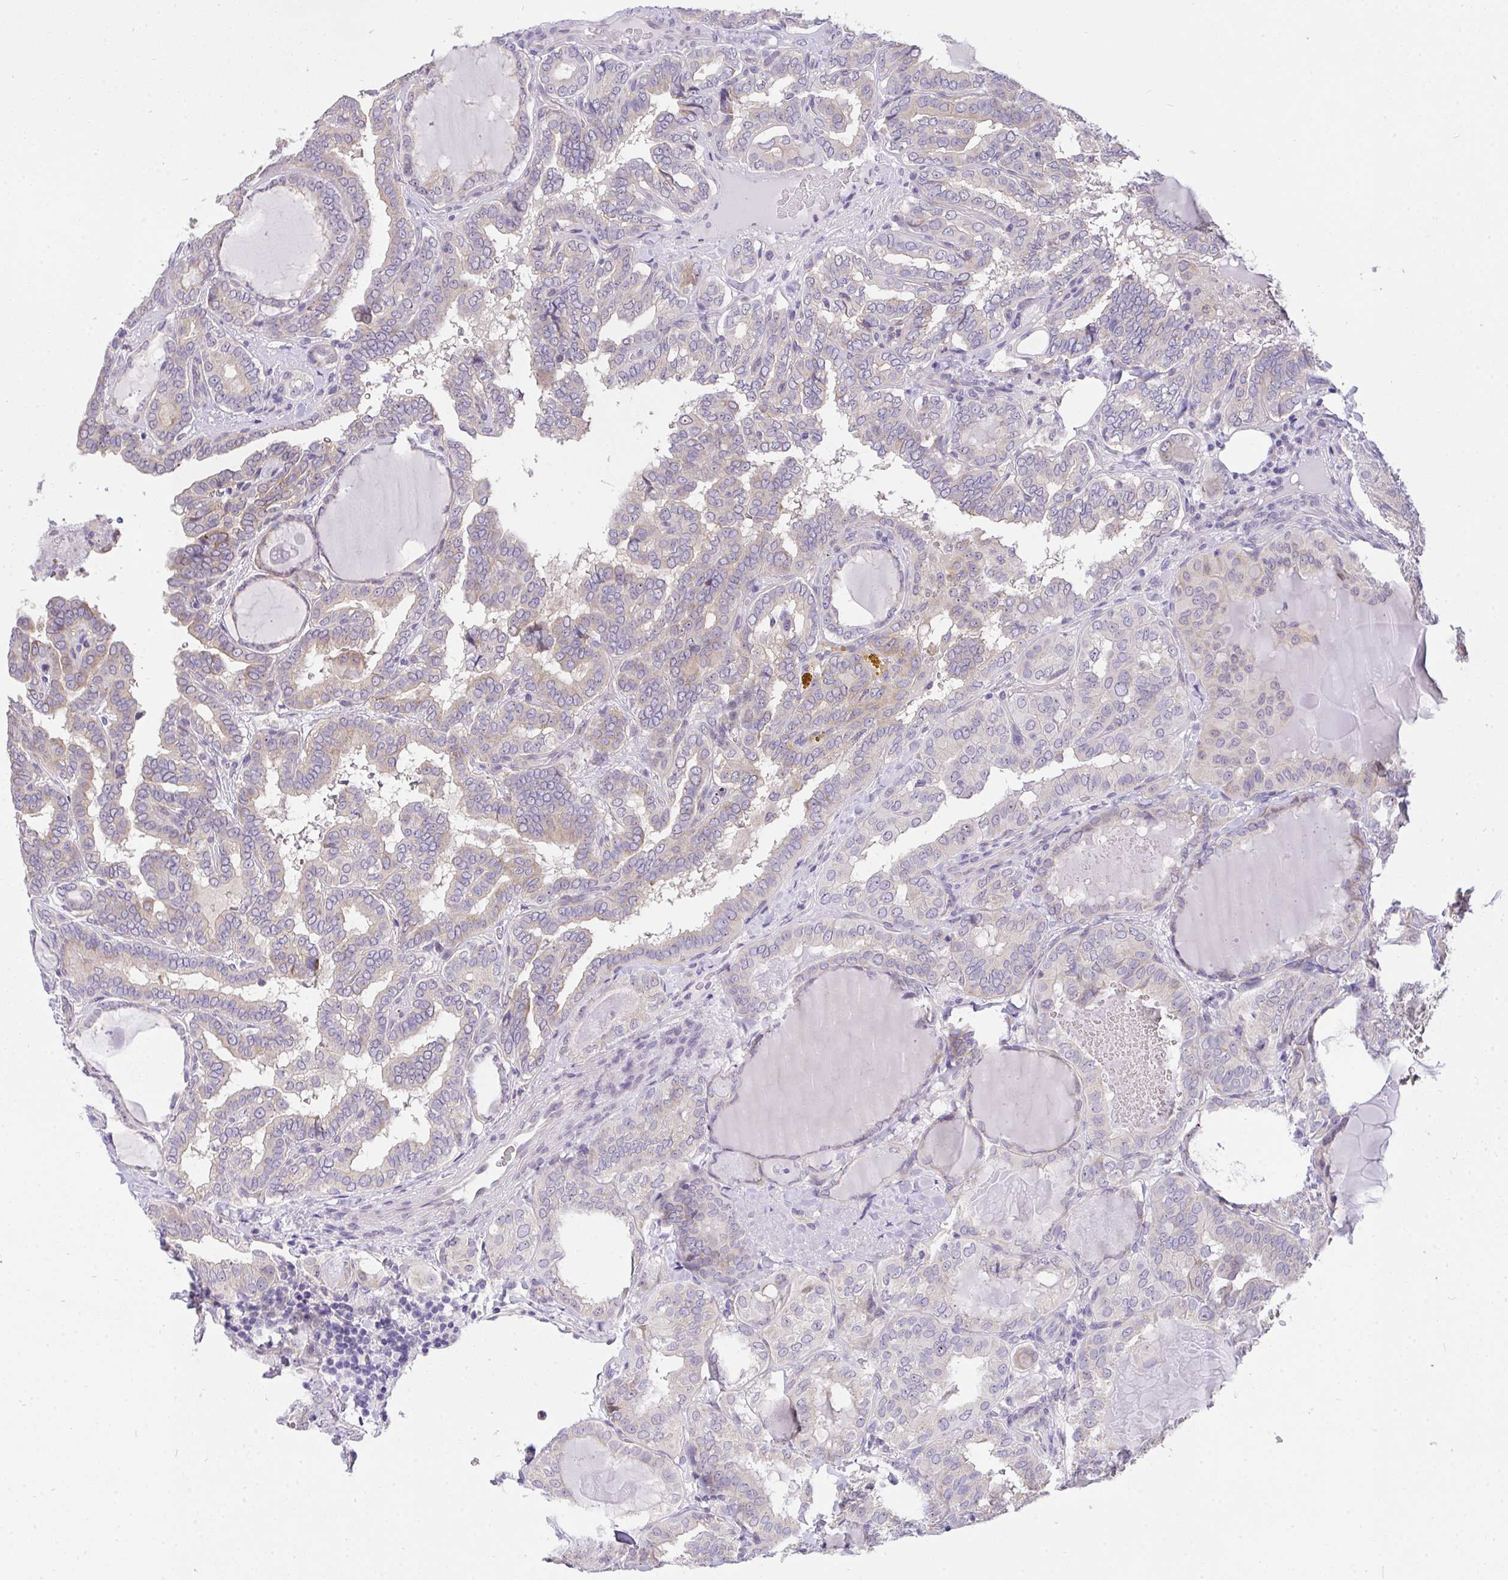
{"staining": {"intensity": "weak", "quantity": "<25%", "location": "cytoplasmic/membranous"}, "tissue": "thyroid cancer", "cell_type": "Tumor cells", "image_type": "cancer", "snomed": [{"axis": "morphology", "description": "Papillary adenocarcinoma, NOS"}, {"axis": "topography", "description": "Thyroid gland"}], "caption": "Papillary adenocarcinoma (thyroid) was stained to show a protein in brown. There is no significant staining in tumor cells.", "gene": "VGLL3", "patient": {"sex": "female", "age": 46}}